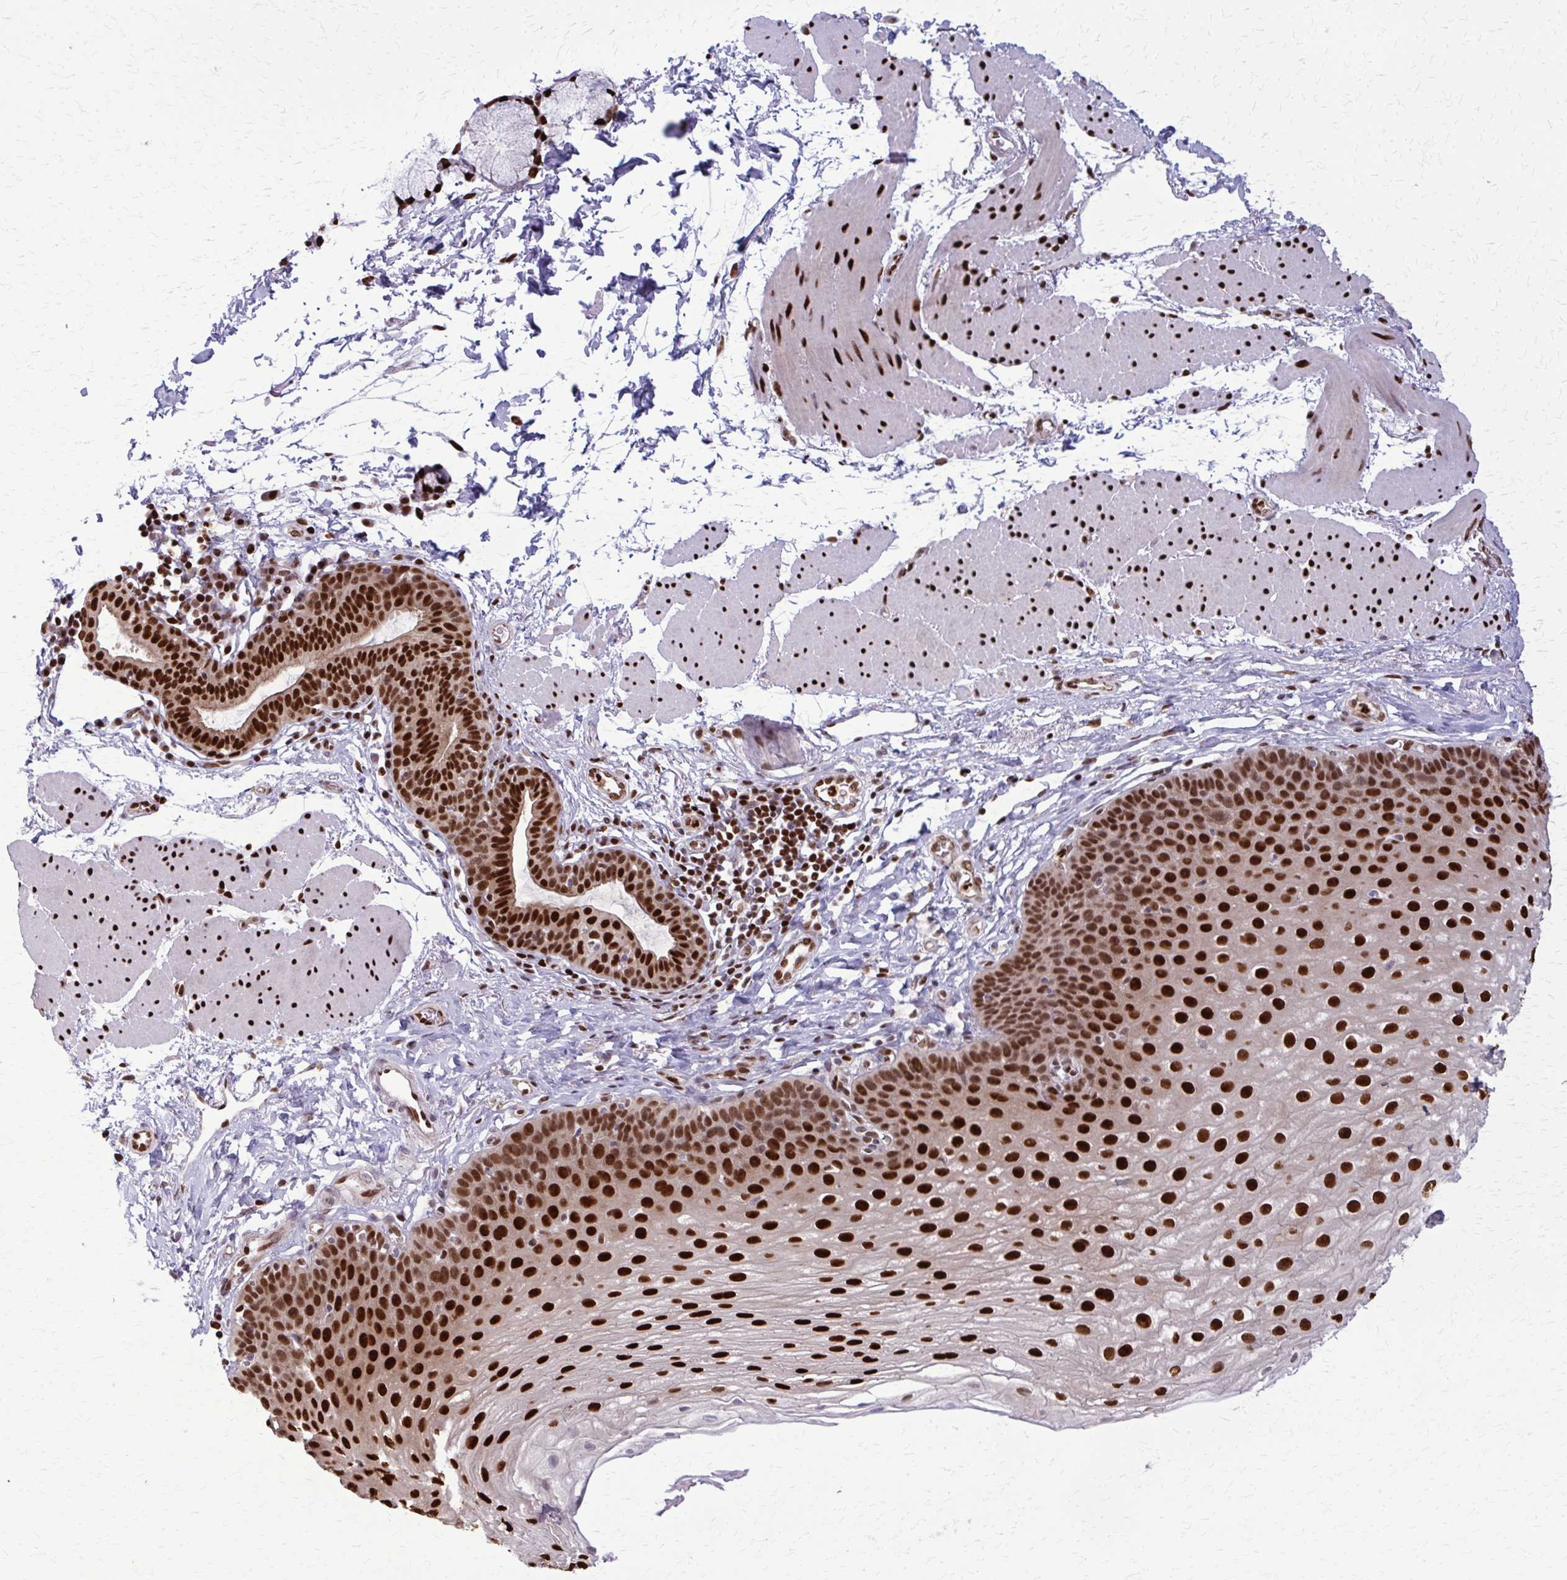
{"staining": {"intensity": "strong", "quantity": ">75%", "location": "nuclear"}, "tissue": "esophagus", "cell_type": "Squamous epithelial cells", "image_type": "normal", "snomed": [{"axis": "morphology", "description": "Normal tissue, NOS"}, {"axis": "topography", "description": "Esophagus"}], "caption": "A photomicrograph of human esophagus stained for a protein shows strong nuclear brown staining in squamous epithelial cells. (IHC, brightfield microscopy, high magnification).", "gene": "ZNF559", "patient": {"sex": "female", "age": 81}}